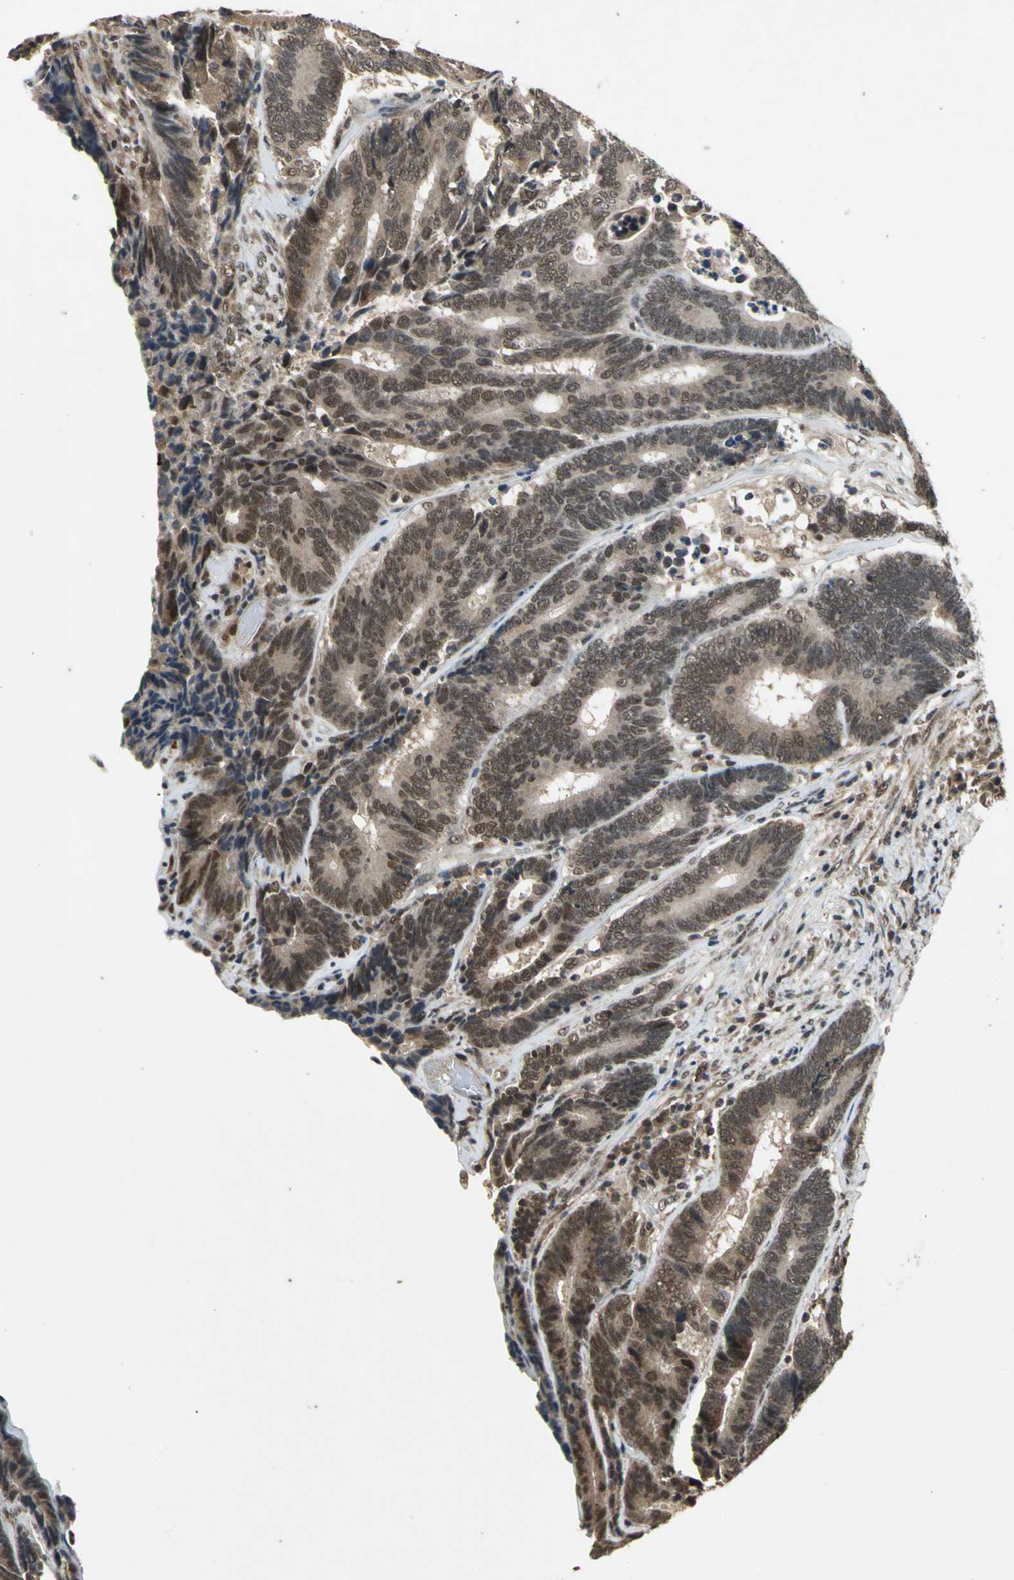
{"staining": {"intensity": "strong", "quantity": ">75%", "location": "cytoplasmic/membranous,nuclear"}, "tissue": "colorectal cancer", "cell_type": "Tumor cells", "image_type": "cancer", "snomed": [{"axis": "morphology", "description": "Adenocarcinoma, NOS"}, {"axis": "topography", "description": "Colon"}], "caption": "Colorectal cancer (adenocarcinoma) was stained to show a protein in brown. There is high levels of strong cytoplasmic/membranous and nuclear positivity in about >75% of tumor cells.", "gene": "NOTCH3", "patient": {"sex": "female", "age": 78}}